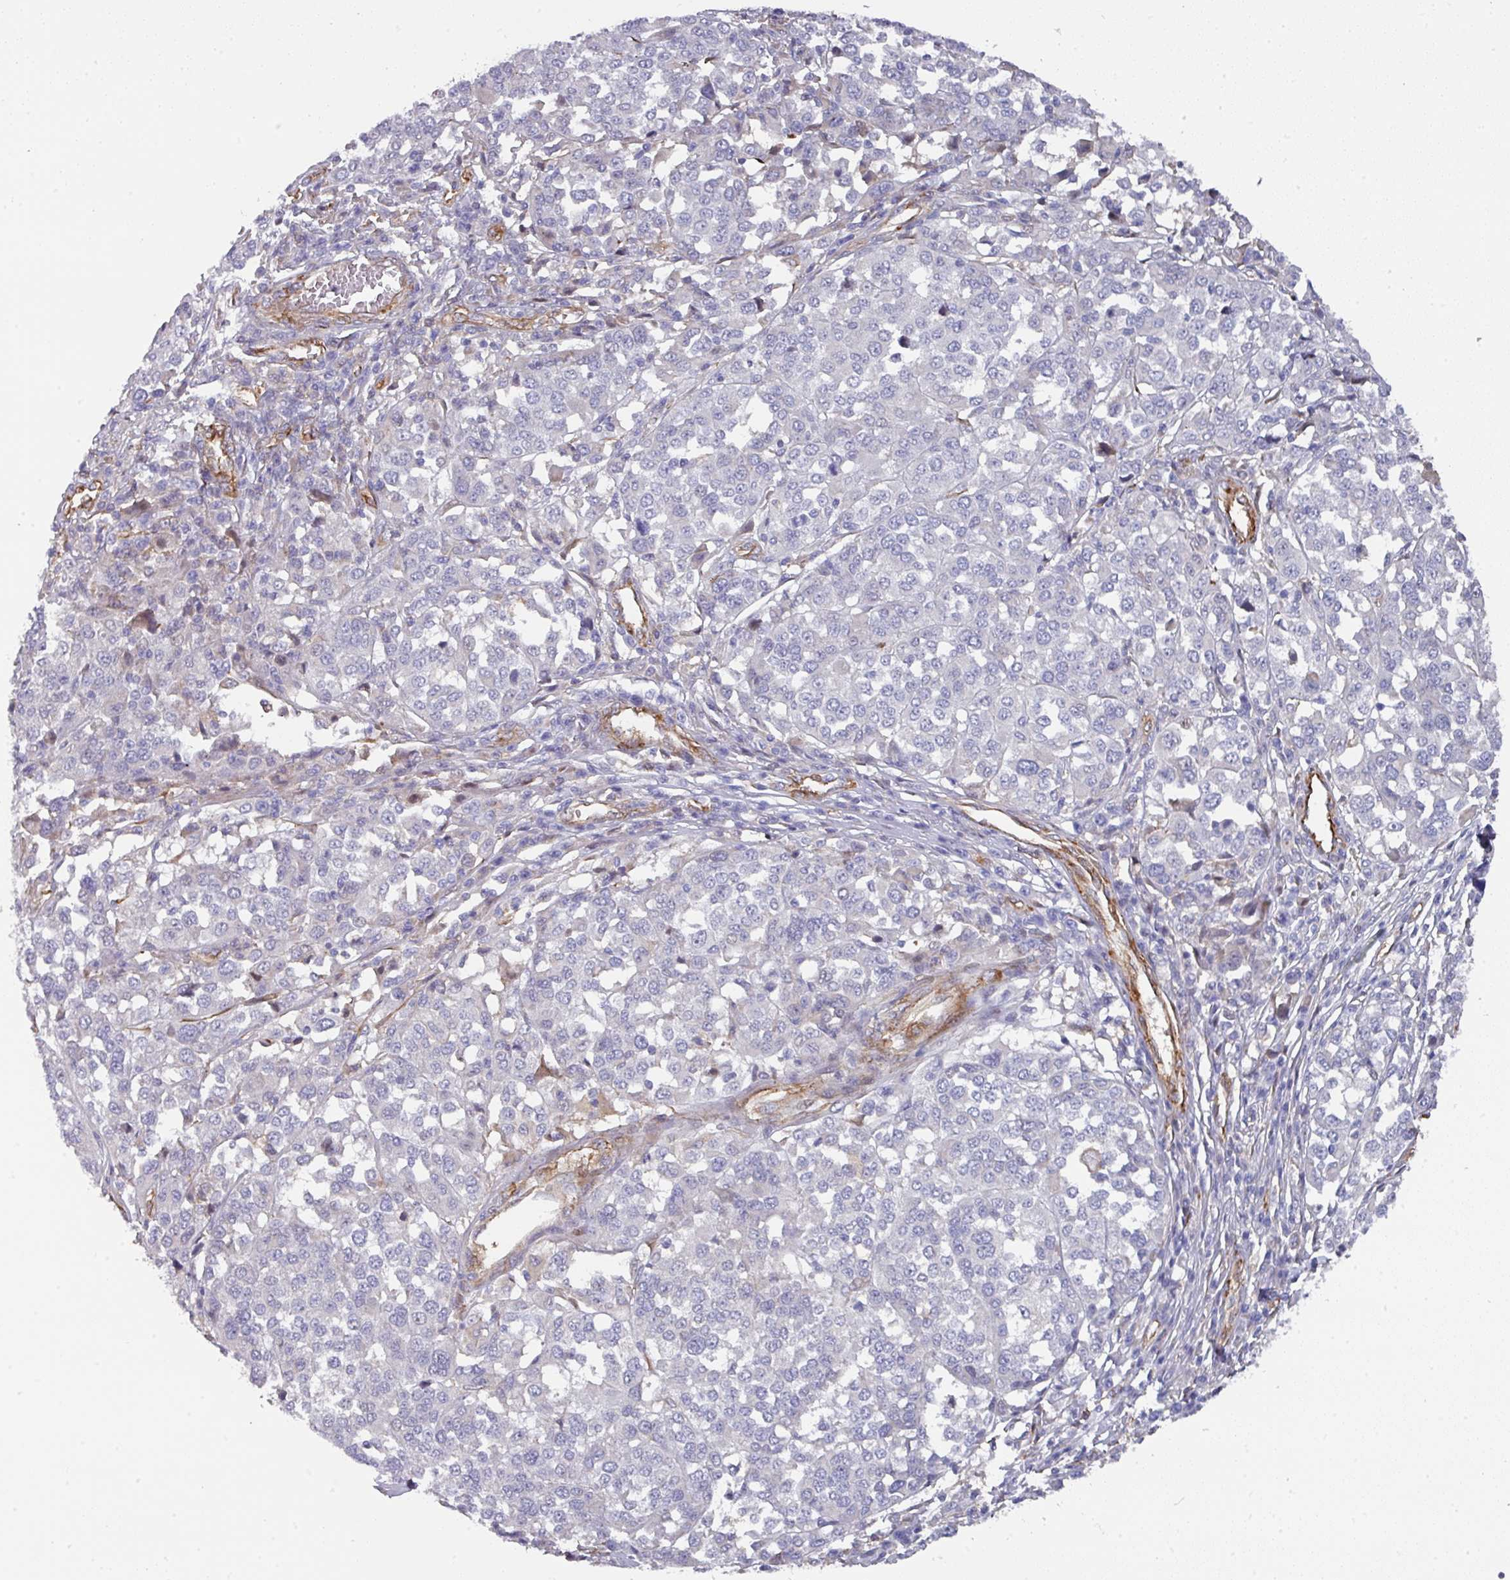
{"staining": {"intensity": "negative", "quantity": "none", "location": "none"}, "tissue": "melanoma", "cell_type": "Tumor cells", "image_type": "cancer", "snomed": [{"axis": "morphology", "description": "Malignant melanoma, Metastatic site"}, {"axis": "topography", "description": "Lymph node"}], "caption": "Melanoma was stained to show a protein in brown. There is no significant staining in tumor cells.", "gene": "BEND5", "patient": {"sex": "male", "age": 44}}